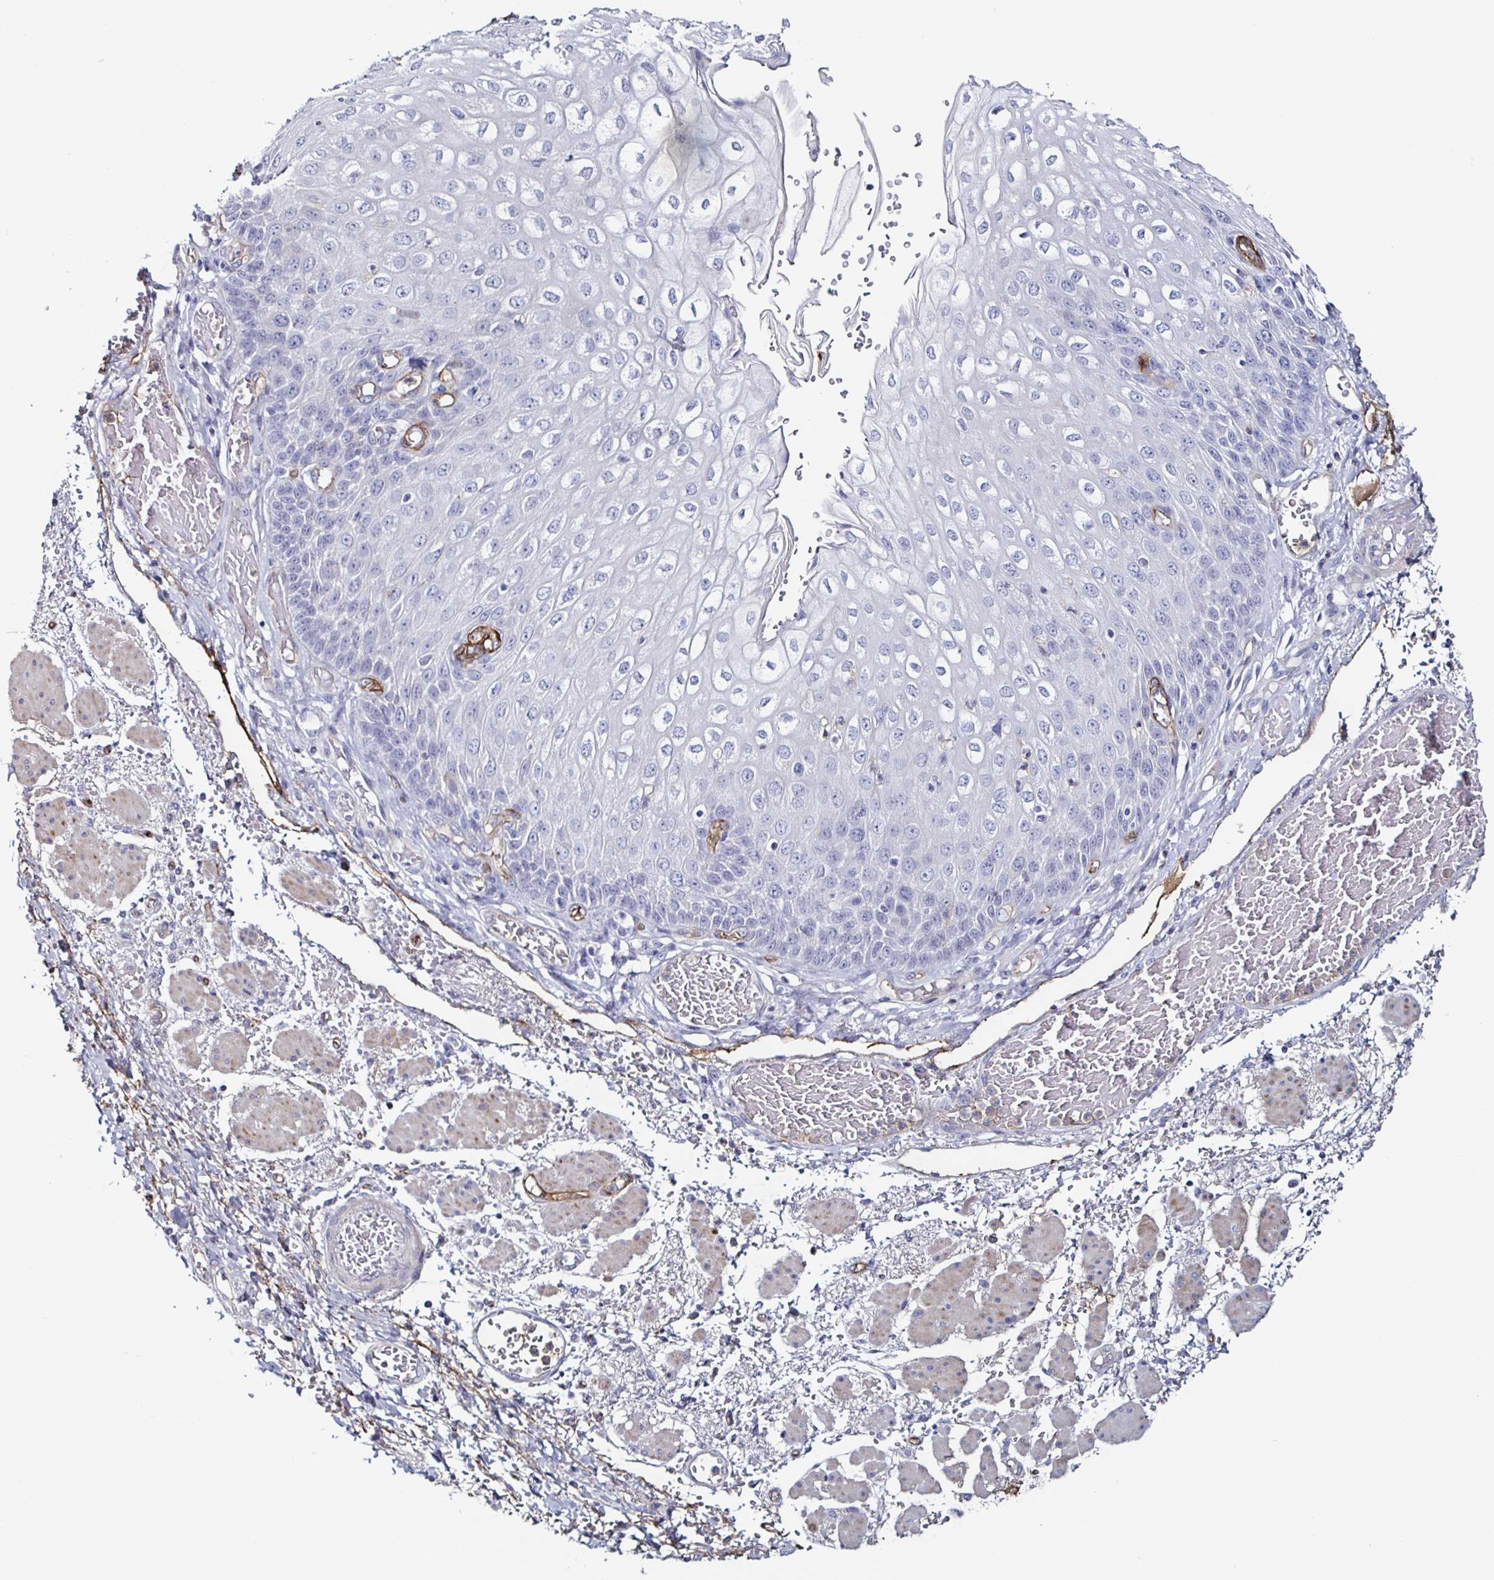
{"staining": {"intensity": "negative", "quantity": "none", "location": "none"}, "tissue": "esophagus", "cell_type": "Squamous epithelial cells", "image_type": "normal", "snomed": [{"axis": "morphology", "description": "Normal tissue, NOS"}, {"axis": "morphology", "description": "Adenocarcinoma, NOS"}, {"axis": "topography", "description": "Esophagus"}], "caption": "Image shows no protein expression in squamous epithelial cells of normal esophagus.", "gene": "ACSBG2", "patient": {"sex": "male", "age": 81}}